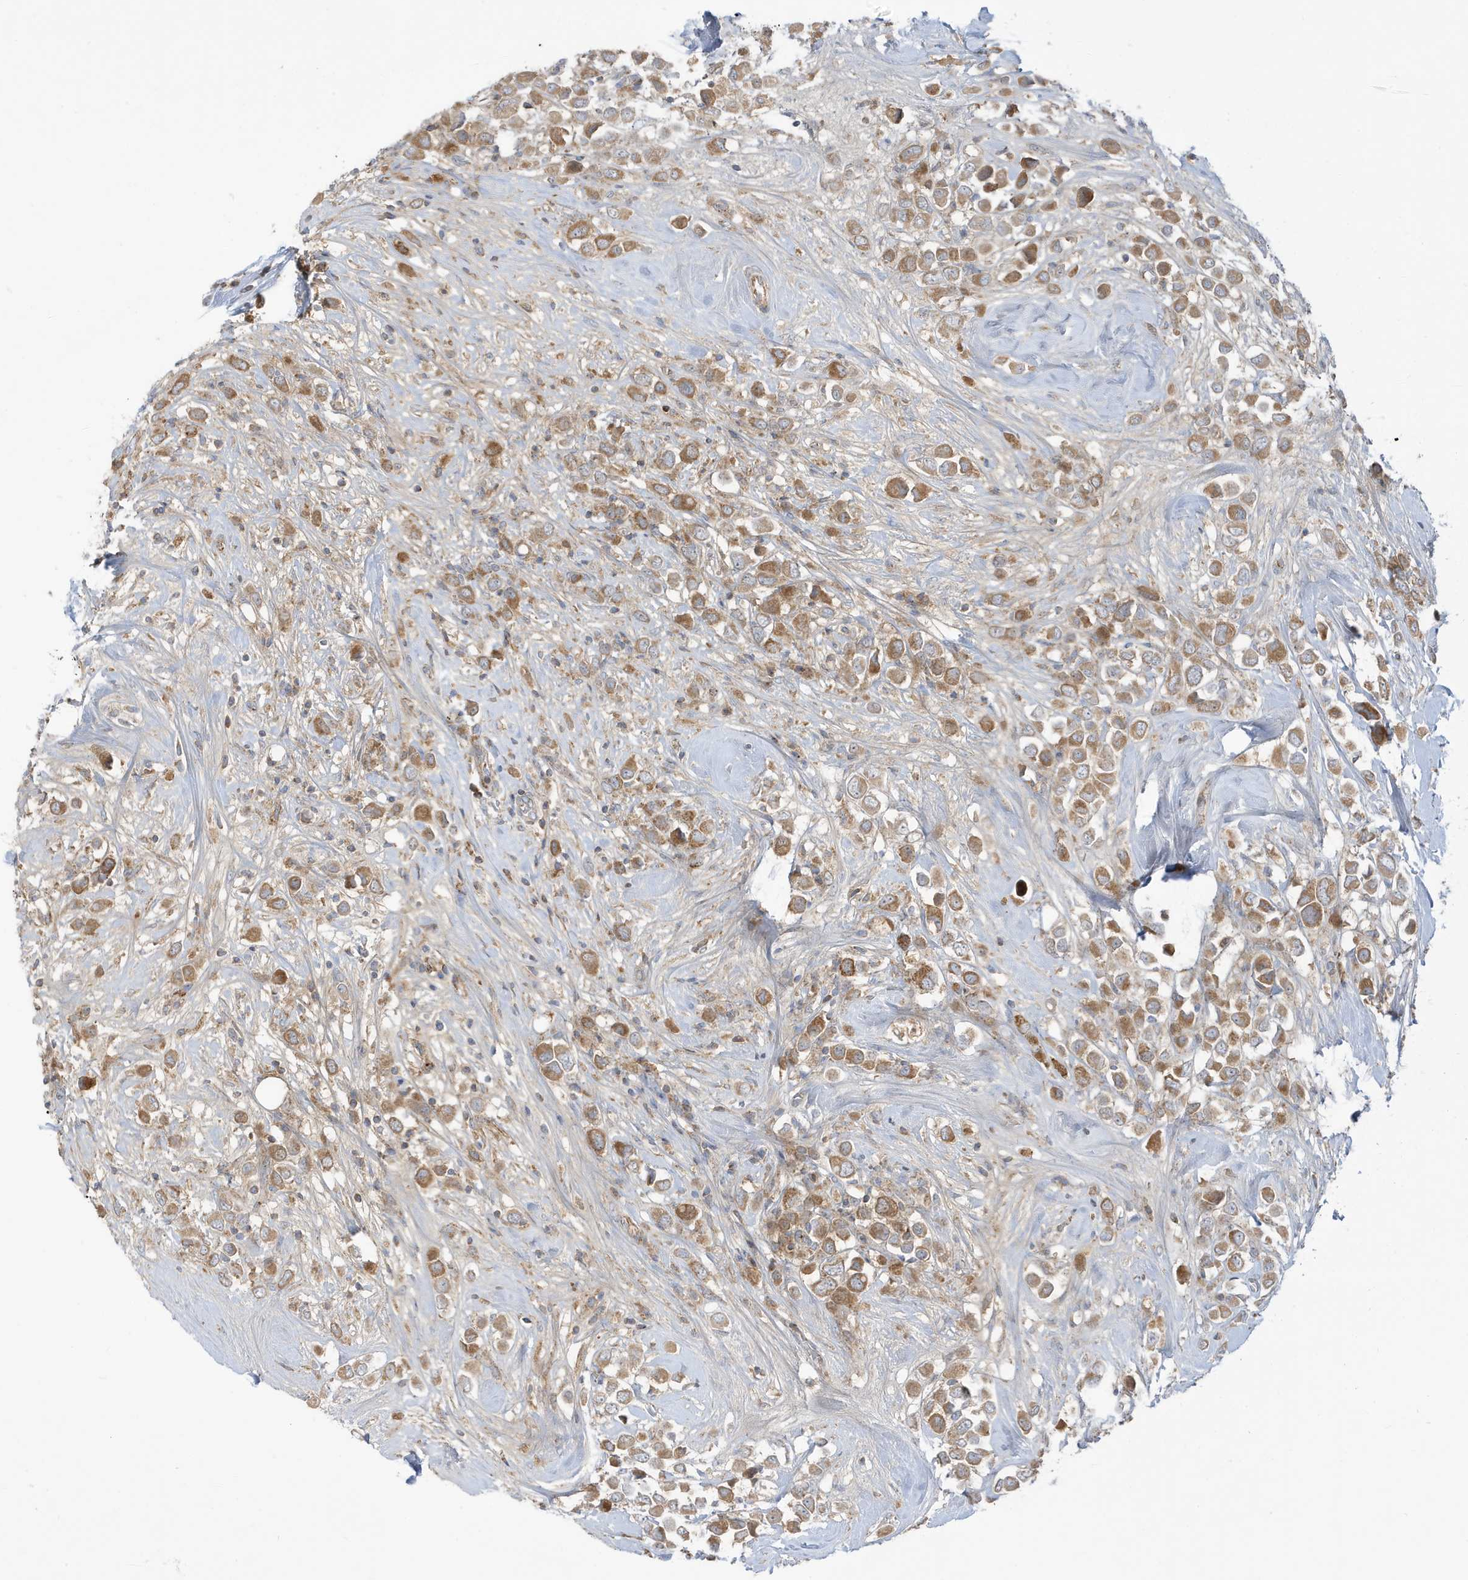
{"staining": {"intensity": "moderate", "quantity": ">75%", "location": "cytoplasmic/membranous"}, "tissue": "breast cancer", "cell_type": "Tumor cells", "image_type": "cancer", "snomed": [{"axis": "morphology", "description": "Duct carcinoma"}, {"axis": "topography", "description": "Breast"}], "caption": "Immunohistochemistry (IHC) (DAB (3,3'-diaminobenzidine)) staining of human invasive ductal carcinoma (breast) reveals moderate cytoplasmic/membranous protein expression in approximately >75% of tumor cells. The staining was performed using DAB, with brown indicating positive protein expression. Nuclei are stained blue with hematoxylin.", "gene": "IFT57", "patient": {"sex": "female", "age": 61}}